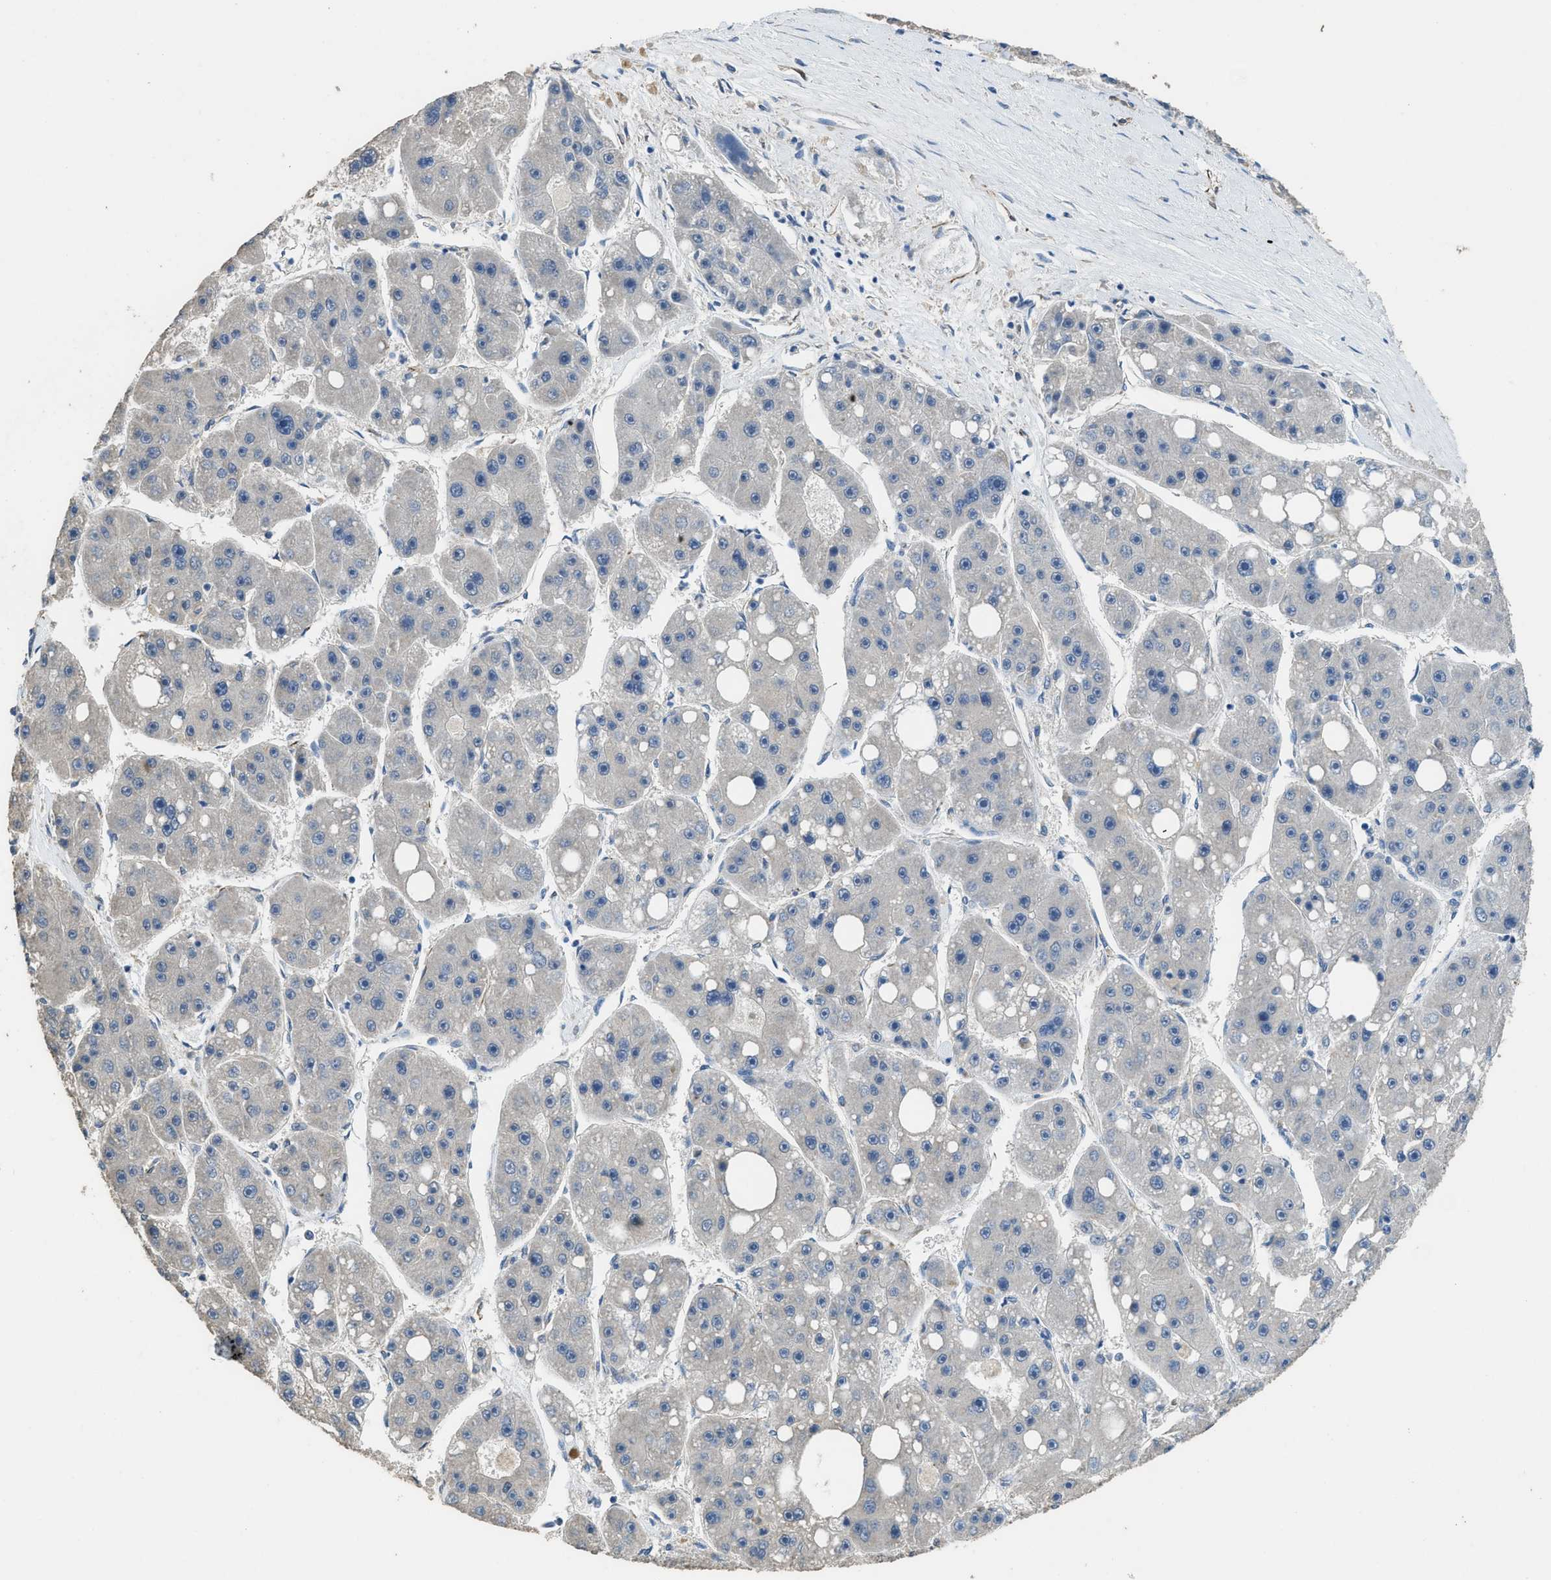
{"staining": {"intensity": "negative", "quantity": "none", "location": "none"}, "tissue": "liver cancer", "cell_type": "Tumor cells", "image_type": "cancer", "snomed": [{"axis": "morphology", "description": "Carcinoma, Hepatocellular, NOS"}, {"axis": "topography", "description": "Liver"}], "caption": "The immunohistochemistry (IHC) image has no significant staining in tumor cells of liver cancer tissue.", "gene": "SYNM", "patient": {"sex": "female", "age": 61}}